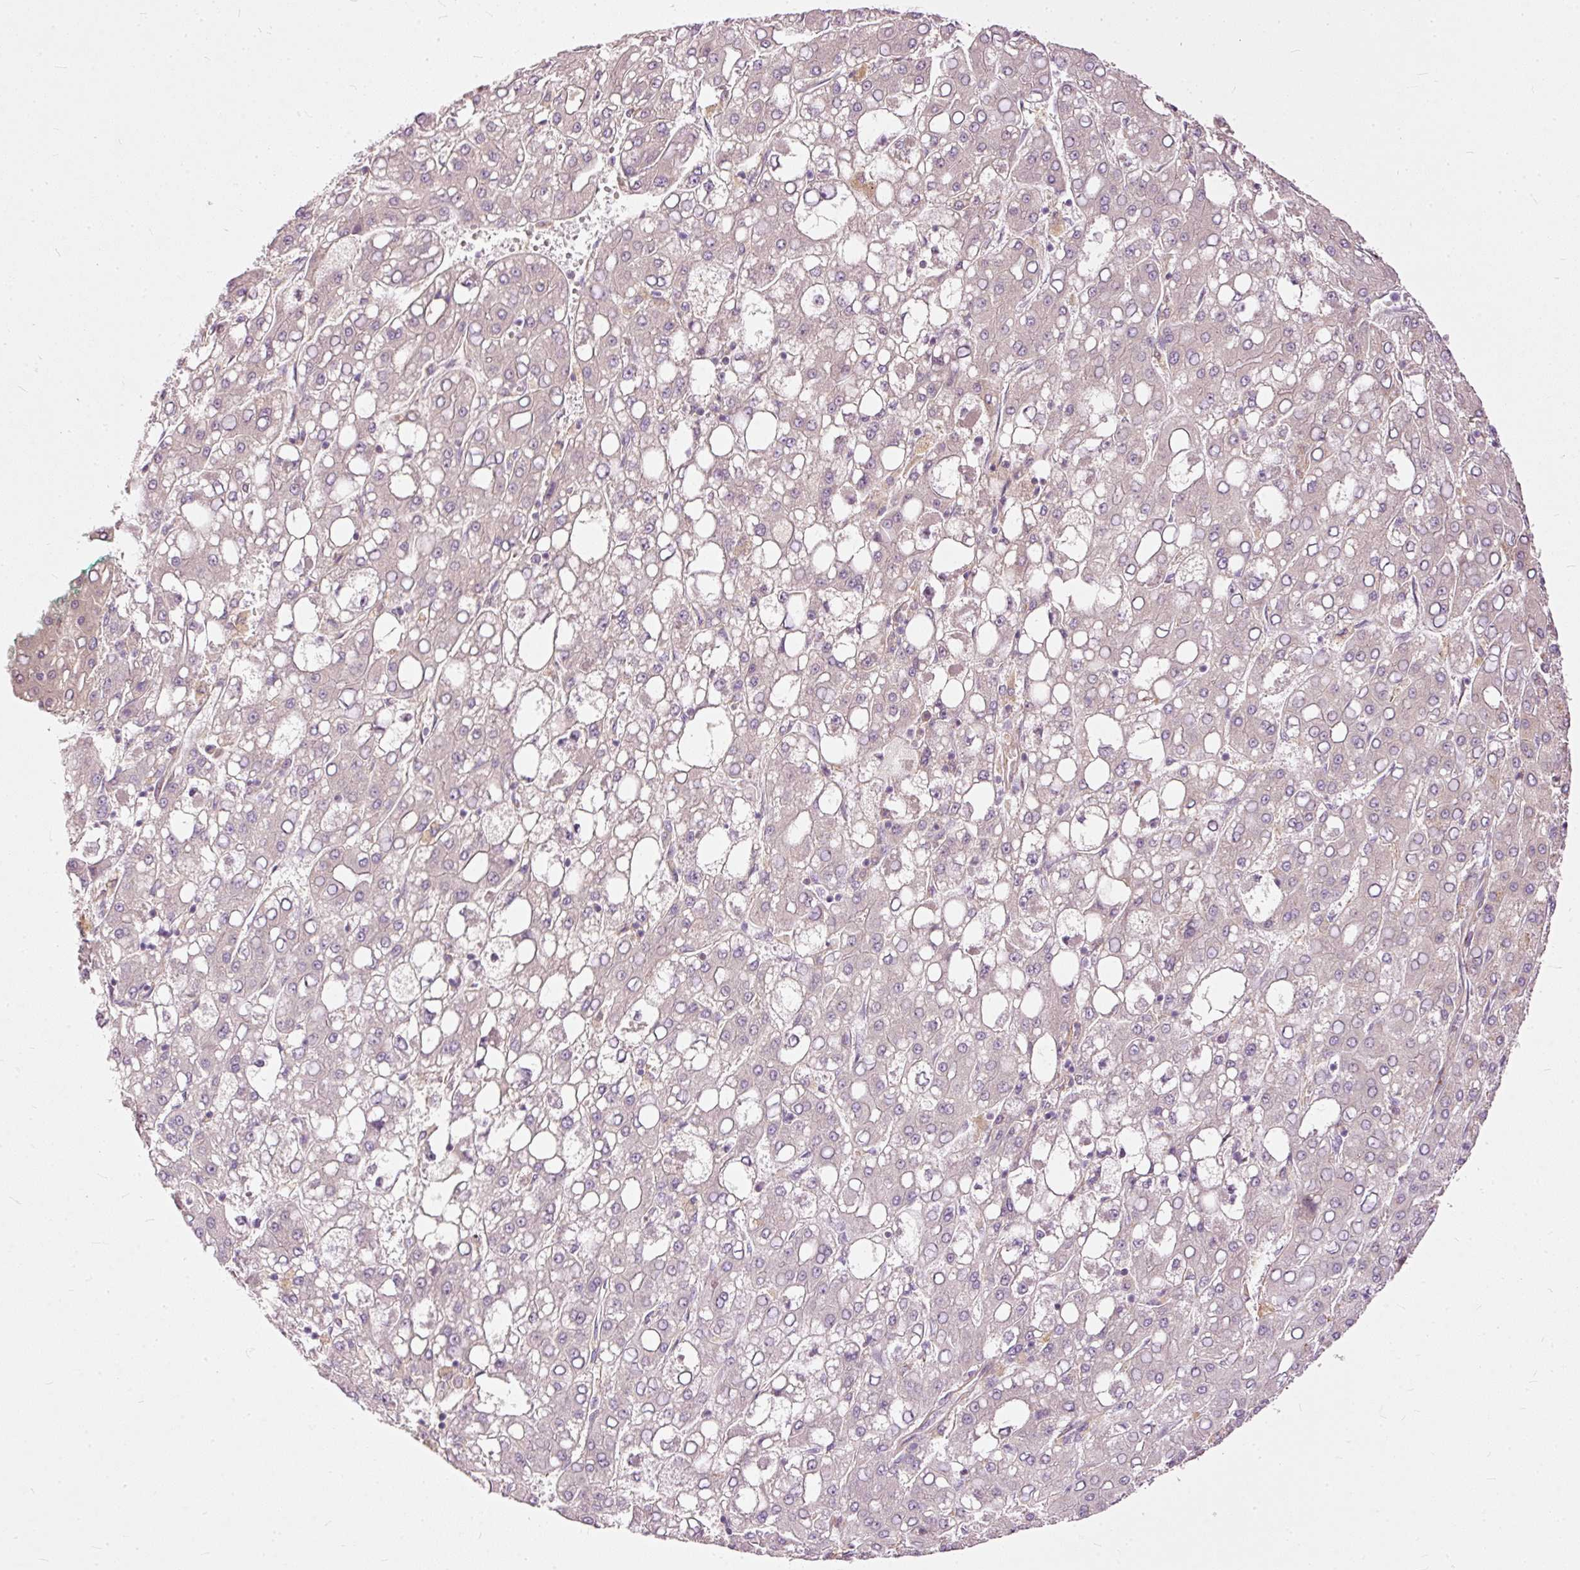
{"staining": {"intensity": "negative", "quantity": "none", "location": "none"}, "tissue": "liver cancer", "cell_type": "Tumor cells", "image_type": "cancer", "snomed": [{"axis": "morphology", "description": "Carcinoma, Hepatocellular, NOS"}, {"axis": "topography", "description": "Liver"}], "caption": "Immunohistochemistry of human liver hepatocellular carcinoma demonstrates no positivity in tumor cells. (DAB immunohistochemistry (IHC) visualized using brightfield microscopy, high magnification).", "gene": "PAQR9", "patient": {"sex": "male", "age": 65}}